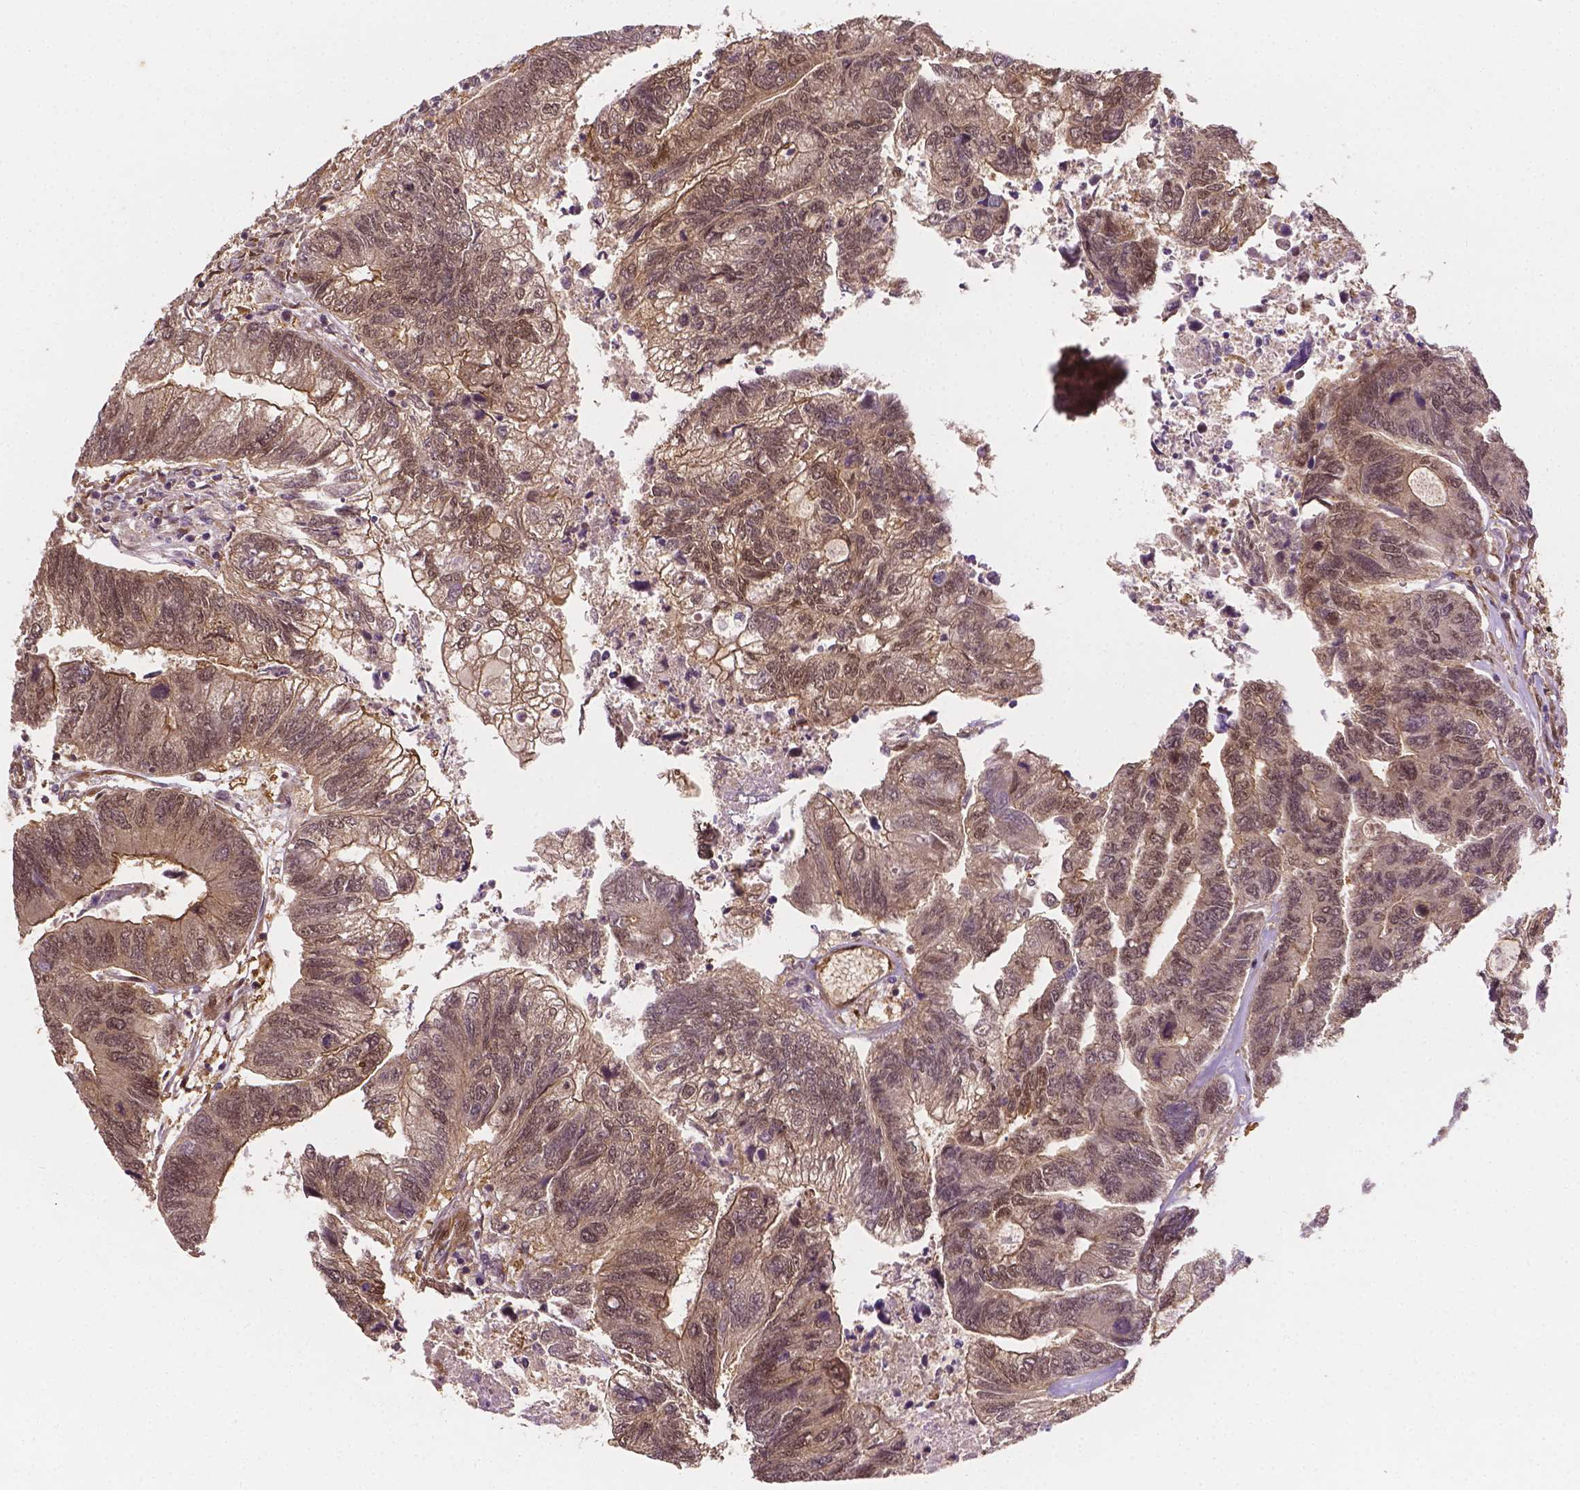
{"staining": {"intensity": "weak", "quantity": "25%-75%", "location": "nuclear"}, "tissue": "colorectal cancer", "cell_type": "Tumor cells", "image_type": "cancer", "snomed": [{"axis": "morphology", "description": "Adenocarcinoma, NOS"}, {"axis": "topography", "description": "Colon"}], "caption": "Immunohistochemistry (IHC) staining of colorectal adenocarcinoma, which exhibits low levels of weak nuclear expression in about 25%-75% of tumor cells indicating weak nuclear protein positivity. The staining was performed using DAB (3,3'-diaminobenzidine) (brown) for protein detection and nuclei were counterstained in hematoxylin (blue).", "gene": "YAP1", "patient": {"sex": "female", "age": 67}}